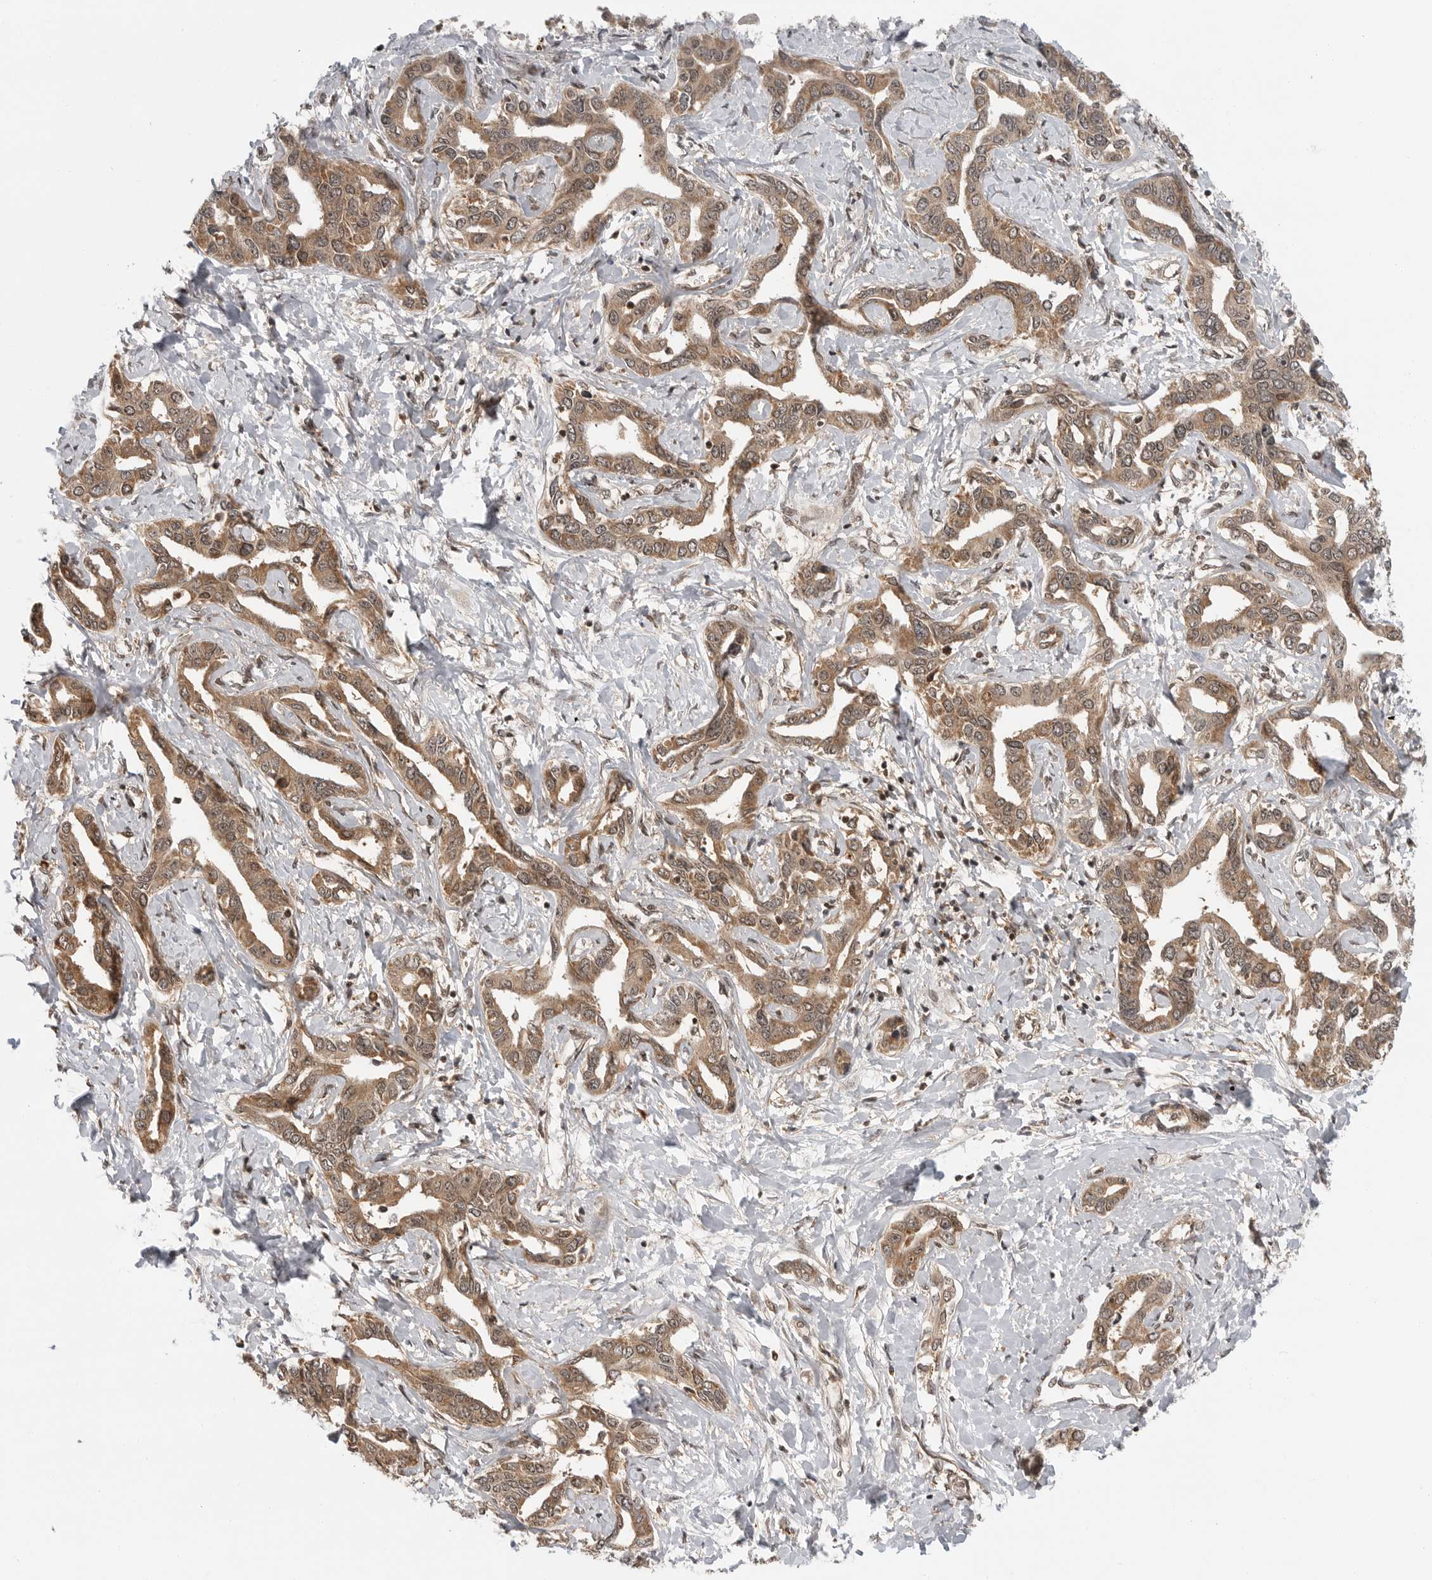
{"staining": {"intensity": "moderate", "quantity": ">75%", "location": "cytoplasmic/membranous"}, "tissue": "liver cancer", "cell_type": "Tumor cells", "image_type": "cancer", "snomed": [{"axis": "morphology", "description": "Cholangiocarcinoma"}, {"axis": "topography", "description": "Liver"}], "caption": "Immunohistochemistry (IHC) staining of liver cholangiocarcinoma, which displays medium levels of moderate cytoplasmic/membranous staining in approximately >75% of tumor cells indicating moderate cytoplasmic/membranous protein positivity. The staining was performed using DAB (brown) for protein detection and nuclei were counterstained in hematoxylin (blue).", "gene": "SZRD1", "patient": {"sex": "male", "age": 59}}